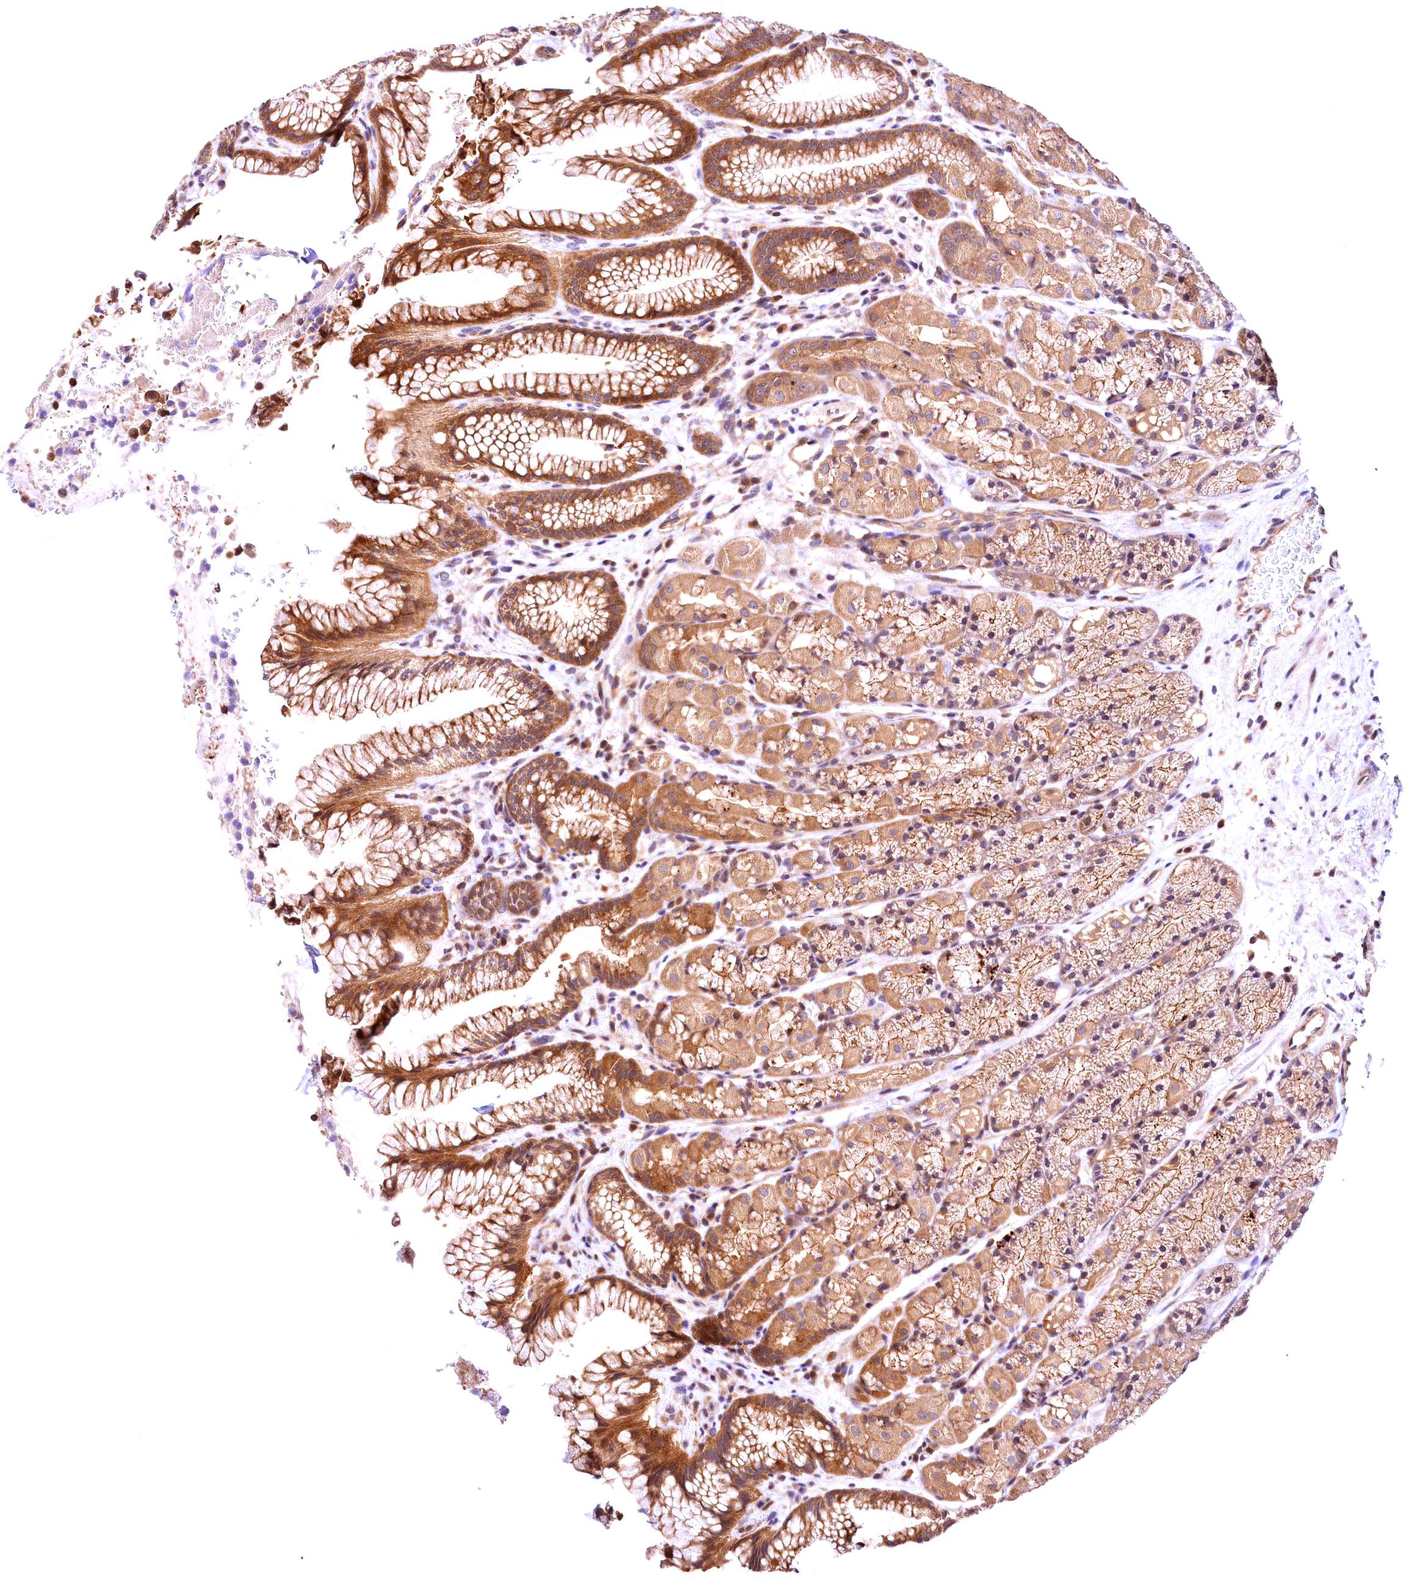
{"staining": {"intensity": "moderate", "quantity": ">75%", "location": "cytoplasmic/membranous"}, "tissue": "stomach", "cell_type": "Glandular cells", "image_type": "normal", "snomed": [{"axis": "morphology", "description": "Normal tissue, NOS"}, {"axis": "topography", "description": "Stomach"}], "caption": "Immunohistochemistry image of normal stomach: stomach stained using IHC displays medium levels of moderate protein expression localized specifically in the cytoplasmic/membranous of glandular cells, appearing as a cytoplasmic/membranous brown color.", "gene": "CHORDC1", "patient": {"sex": "male", "age": 63}}